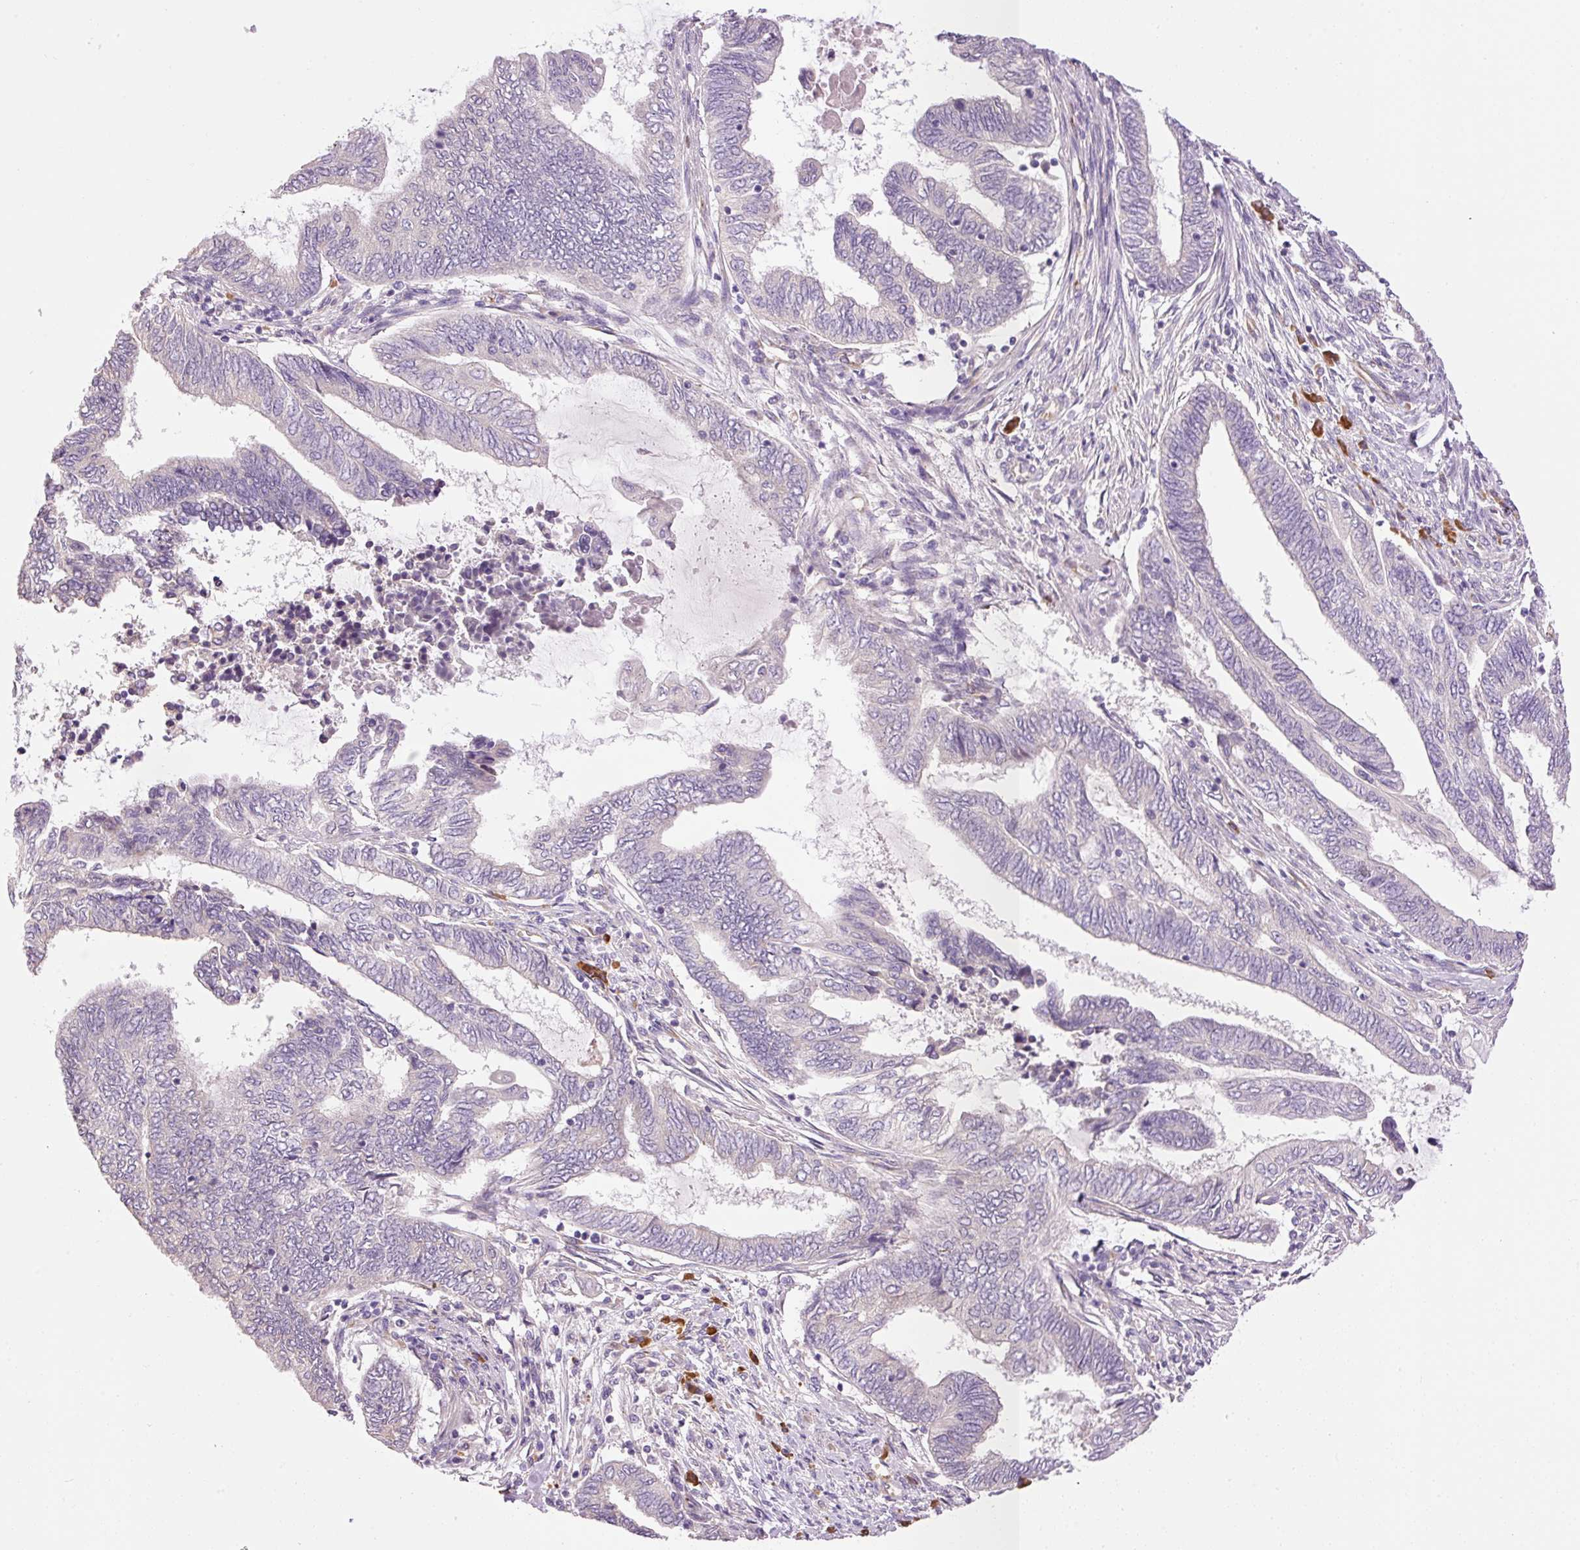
{"staining": {"intensity": "negative", "quantity": "none", "location": "none"}, "tissue": "endometrial cancer", "cell_type": "Tumor cells", "image_type": "cancer", "snomed": [{"axis": "morphology", "description": "Adenocarcinoma, NOS"}, {"axis": "topography", "description": "Uterus"}, {"axis": "topography", "description": "Endometrium"}], "caption": "This image is of adenocarcinoma (endometrial) stained with IHC to label a protein in brown with the nuclei are counter-stained blue. There is no staining in tumor cells. (Brightfield microscopy of DAB IHC at high magnification).", "gene": "PNPLA5", "patient": {"sex": "female", "age": 70}}